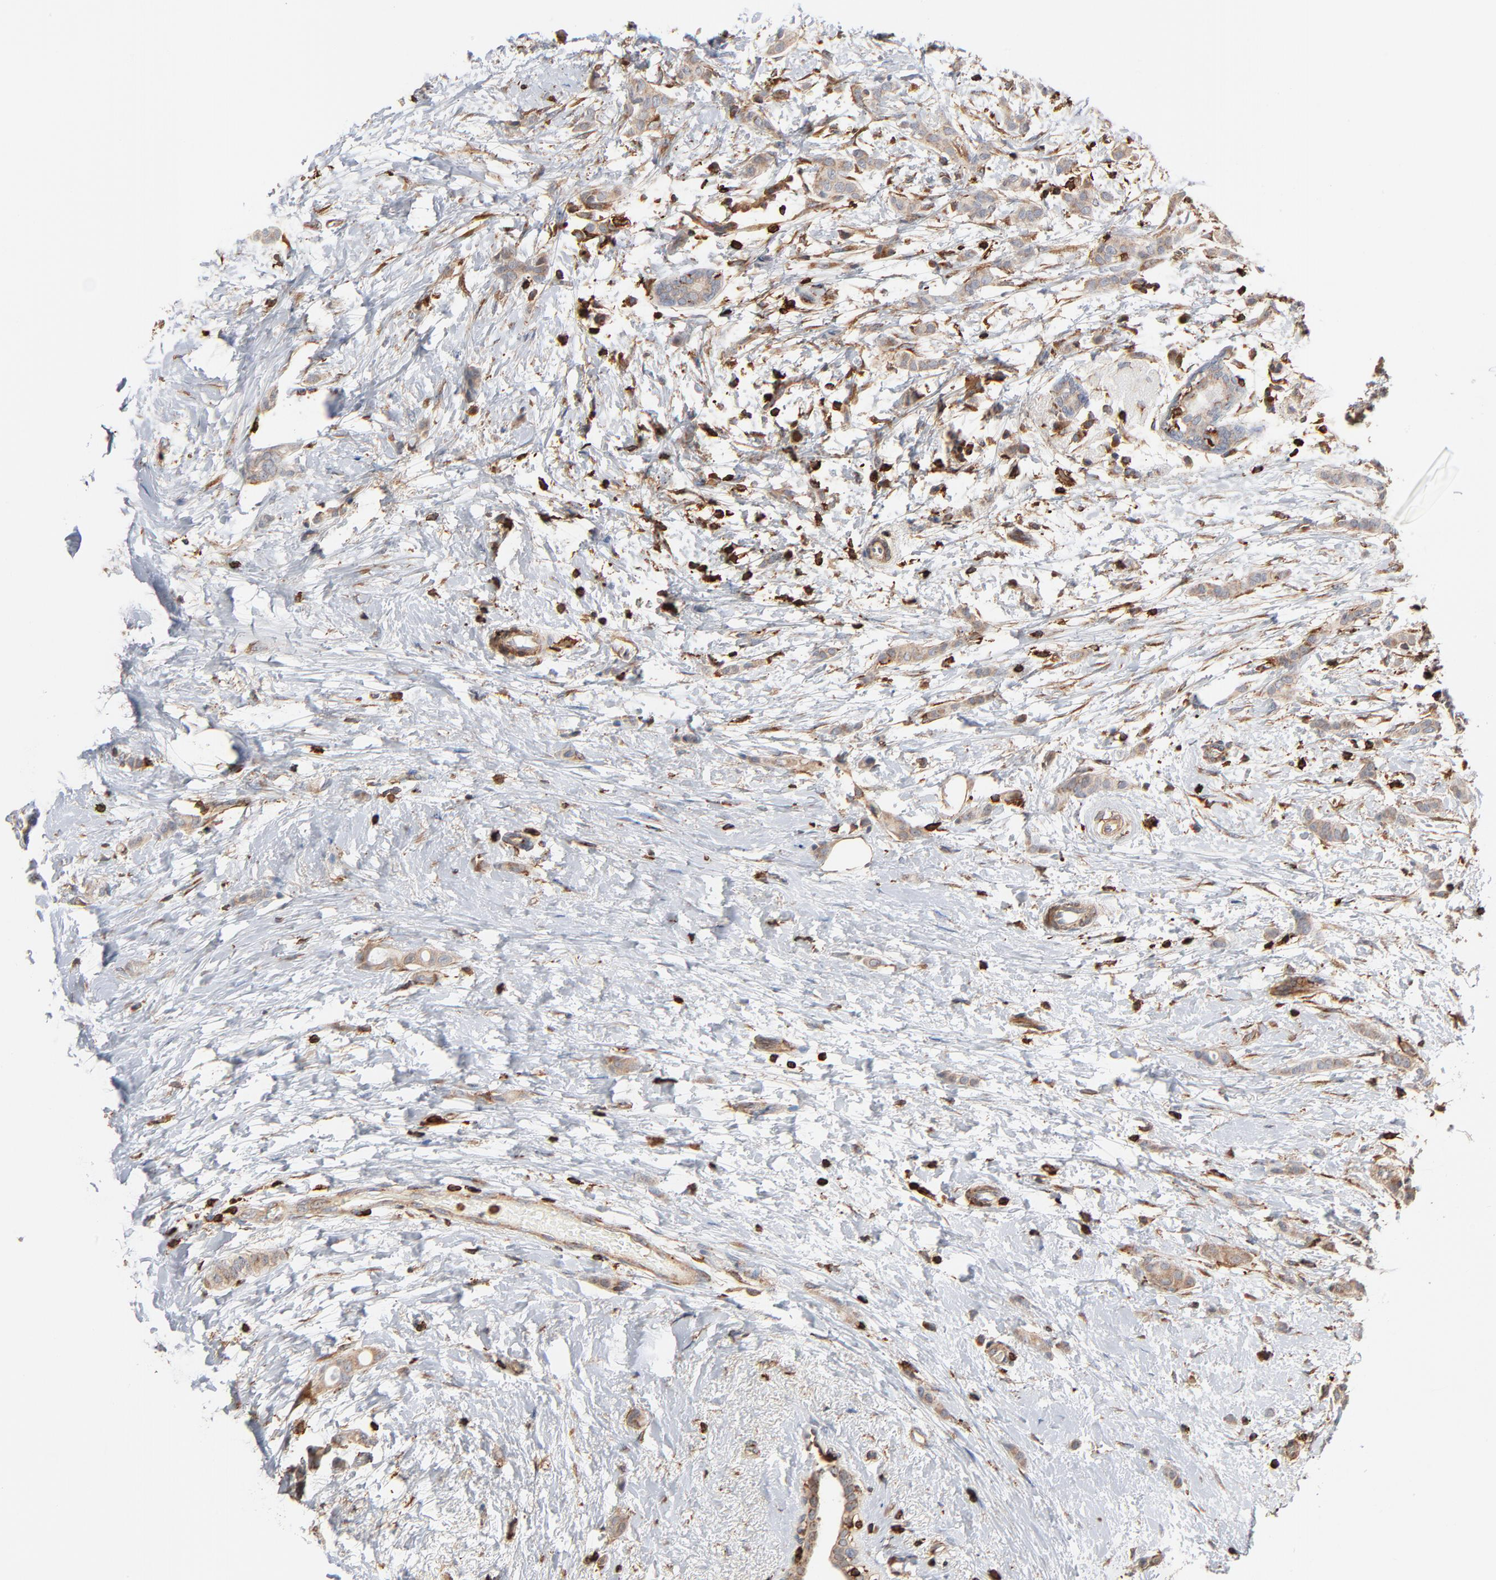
{"staining": {"intensity": "weak", "quantity": ">75%", "location": "cytoplasmic/membranous"}, "tissue": "breast cancer", "cell_type": "Tumor cells", "image_type": "cancer", "snomed": [{"axis": "morphology", "description": "Lobular carcinoma"}, {"axis": "topography", "description": "Breast"}], "caption": "This image displays immunohistochemistry (IHC) staining of human breast cancer, with low weak cytoplasmic/membranous positivity in about >75% of tumor cells.", "gene": "SH3KBP1", "patient": {"sex": "female", "age": 55}}